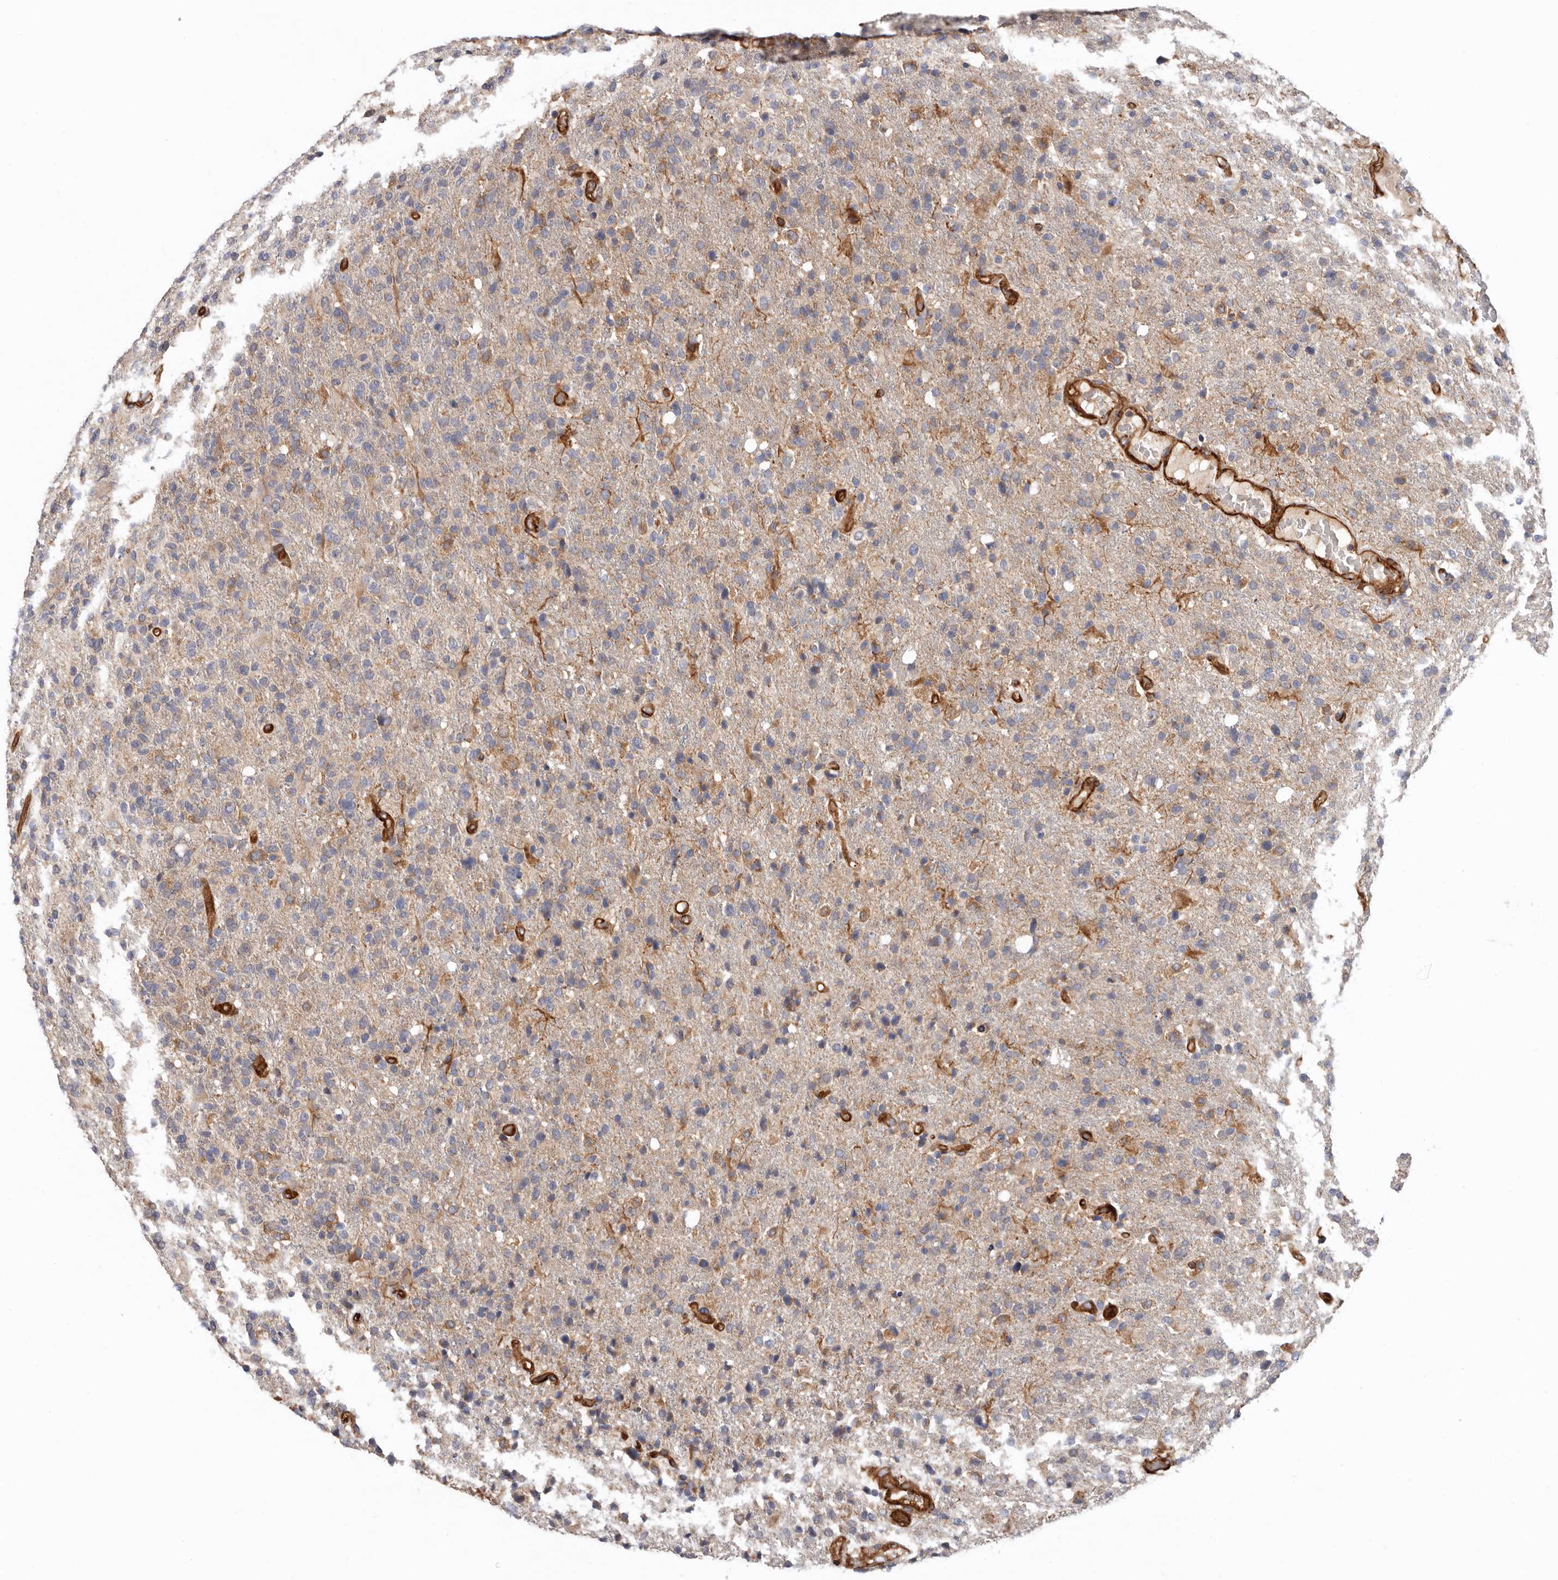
{"staining": {"intensity": "moderate", "quantity": "<25%", "location": "cytoplasmic/membranous"}, "tissue": "glioma", "cell_type": "Tumor cells", "image_type": "cancer", "snomed": [{"axis": "morphology", "description": "Glioma, malignant, High grade"}, {"axis": "topography", "description": "Brain"}], "caption": "This histopathology image reveals malignant glioma (high-grade) stained with immunohistochemistry to label a protein in brown. The cytoplasmic/membranous of tumor cells show moderate positivity for the protein. Nuclei are counter-stained blue.", "gene": "TMC7", "patient": {"sex": "male", "age": 72}}